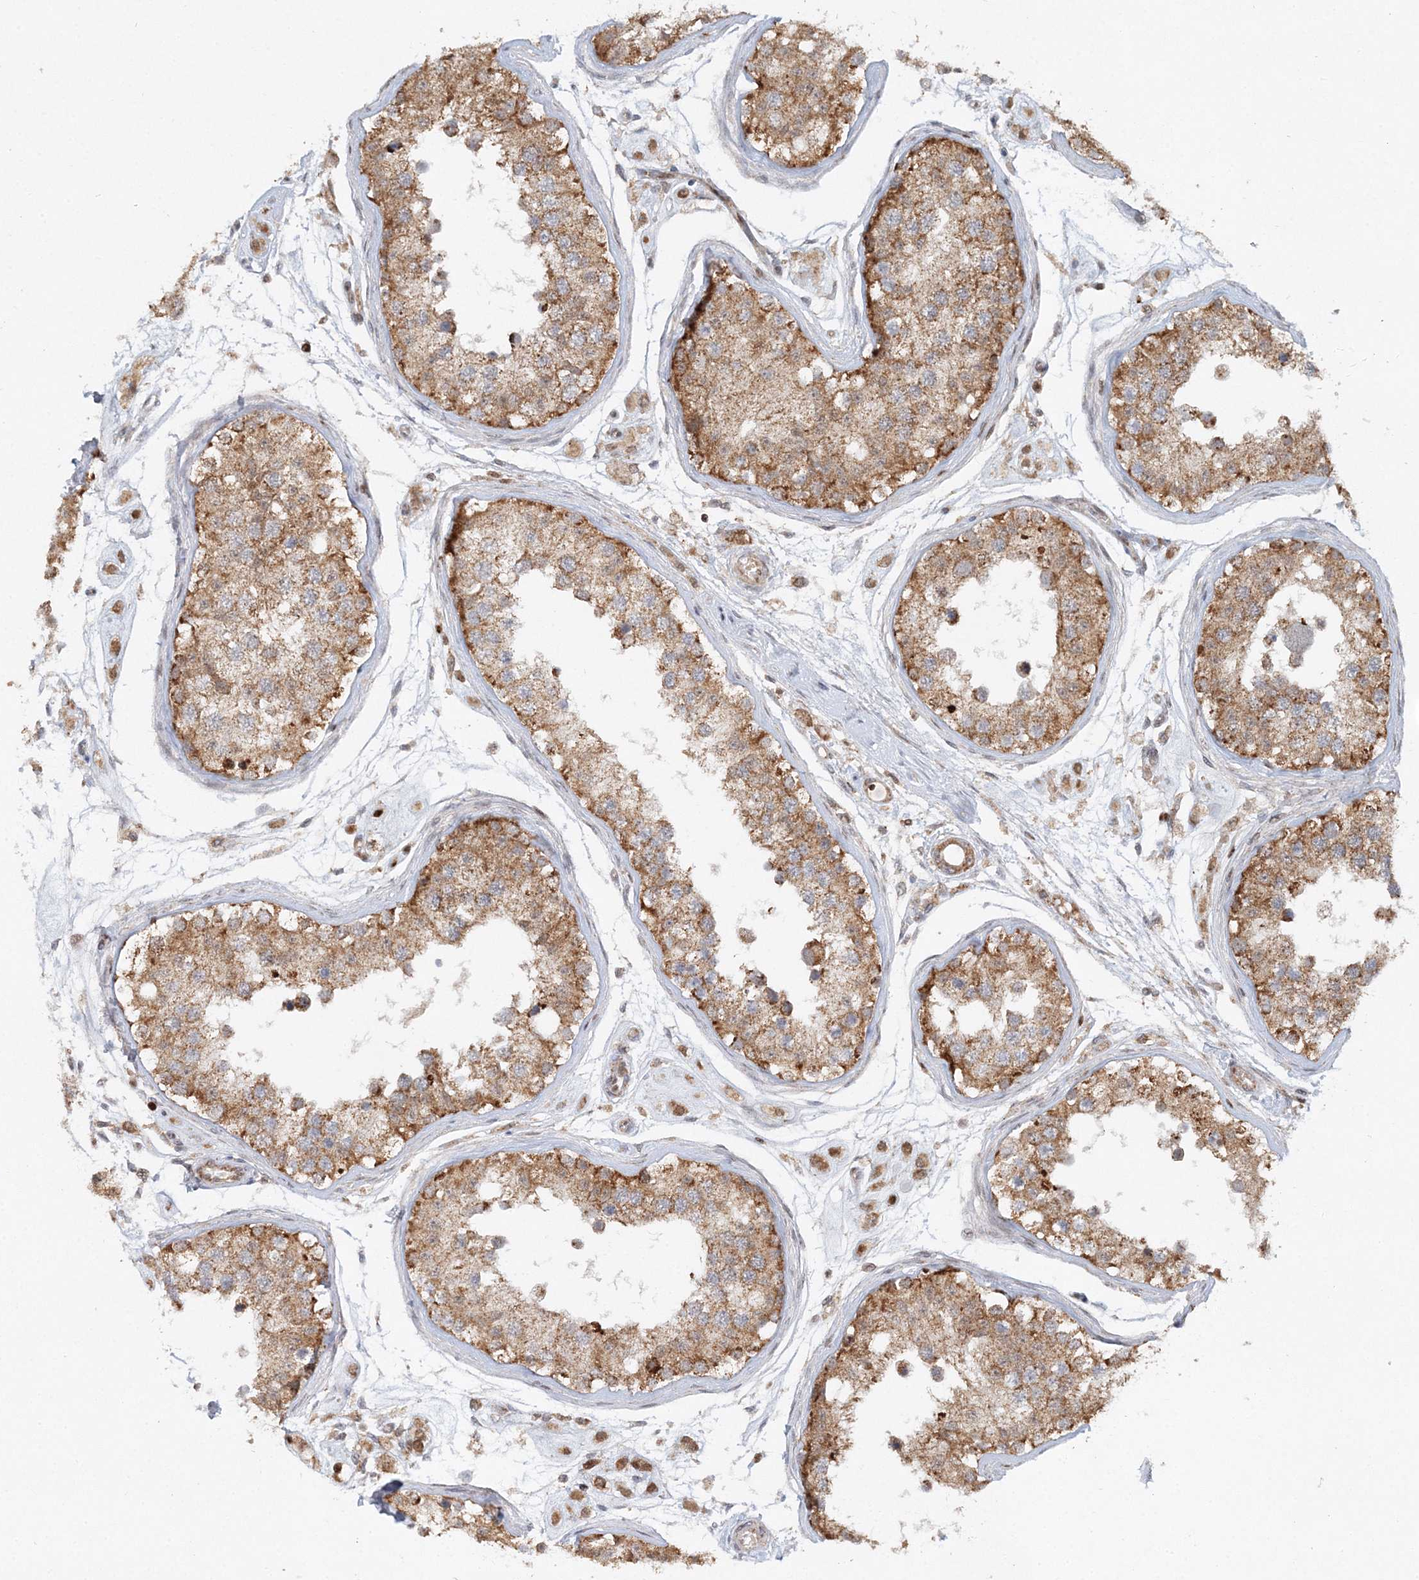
{"staining": {"intensity": "moderate", "quantity": ">75%", "location": "cytoplasmic/membranous"}, "tissue": "testis", "cell_type": "Cells in seminiferous ducts", "image_type": "normal", "snomed": [{"axis": "morphology", "description": "Normal tissue, NOS"}, {"axis": "morphology", "description": "Adenocarcinoma, metastatic, NOS"}, {"axis": "topography", "description": "Testis"}], "caption": "Cells in seminiferous ducts demonstrate medium levels of moderate cytoplasmic/membranous staining in about >75% of cells in normal testis. (DAB (3,3'-diaminobenzidine) IHC with brightfield microscopy, high magnification).", "gene": "RAB11FIP2", "patient": {"sex": "male", "age": 26}}